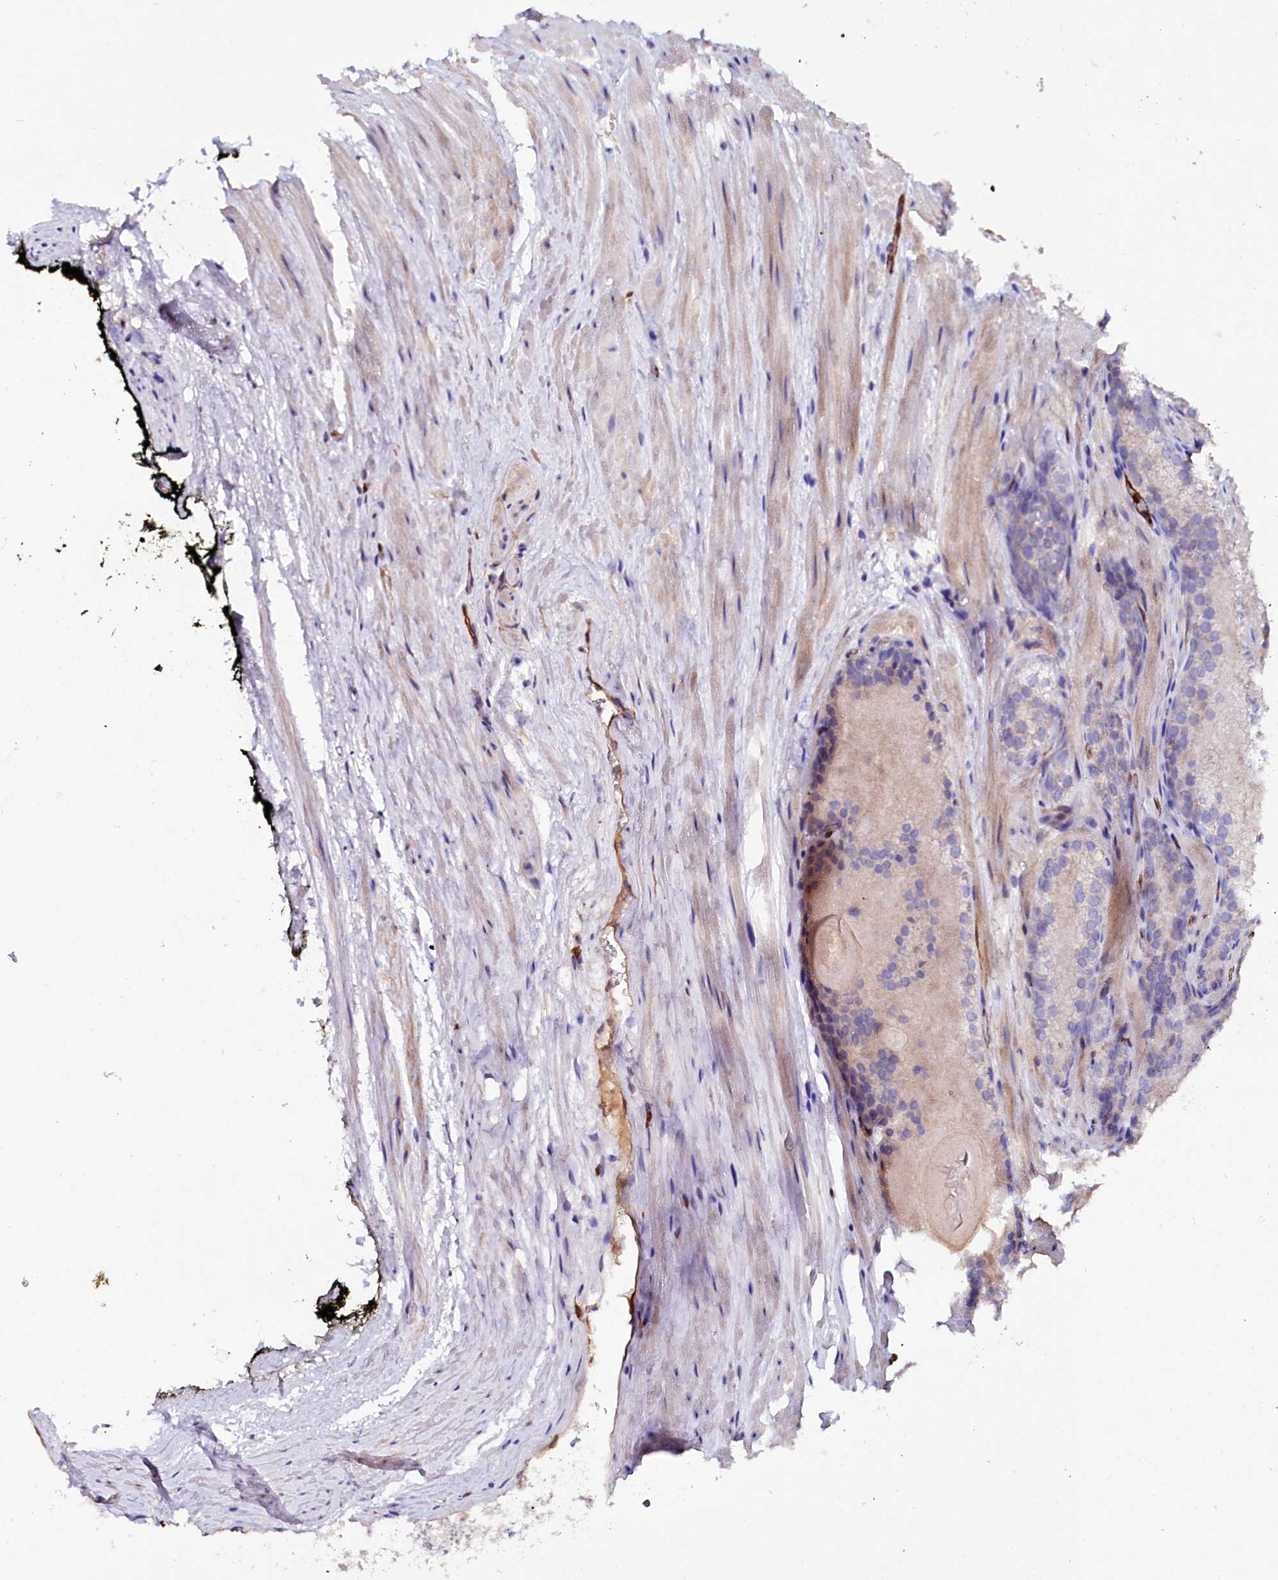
{"staining": {"intensity": "negative", "quantity": "none", "location": "none"}, "tissue": "prostate cancer", "cell_type": "Tumor cells", "image_type": "cancer", "snomed": [{"axis": "morphology", "description": "Adenocarcinoma, Low grade"}, {"axis": "topography", "description": "Prostate"}], "caption": "Micrograph shows no significant protein expression in tumor cells of low-grade adenocarcinoma (prostate). The staining is performed using DAB (3,3'-diaminobenzidine) brown chromogen with nuclei counter-stained in using hematoxylin.", "gene": "IL17RD", "patient": {"sex": "male", "age": 74}}